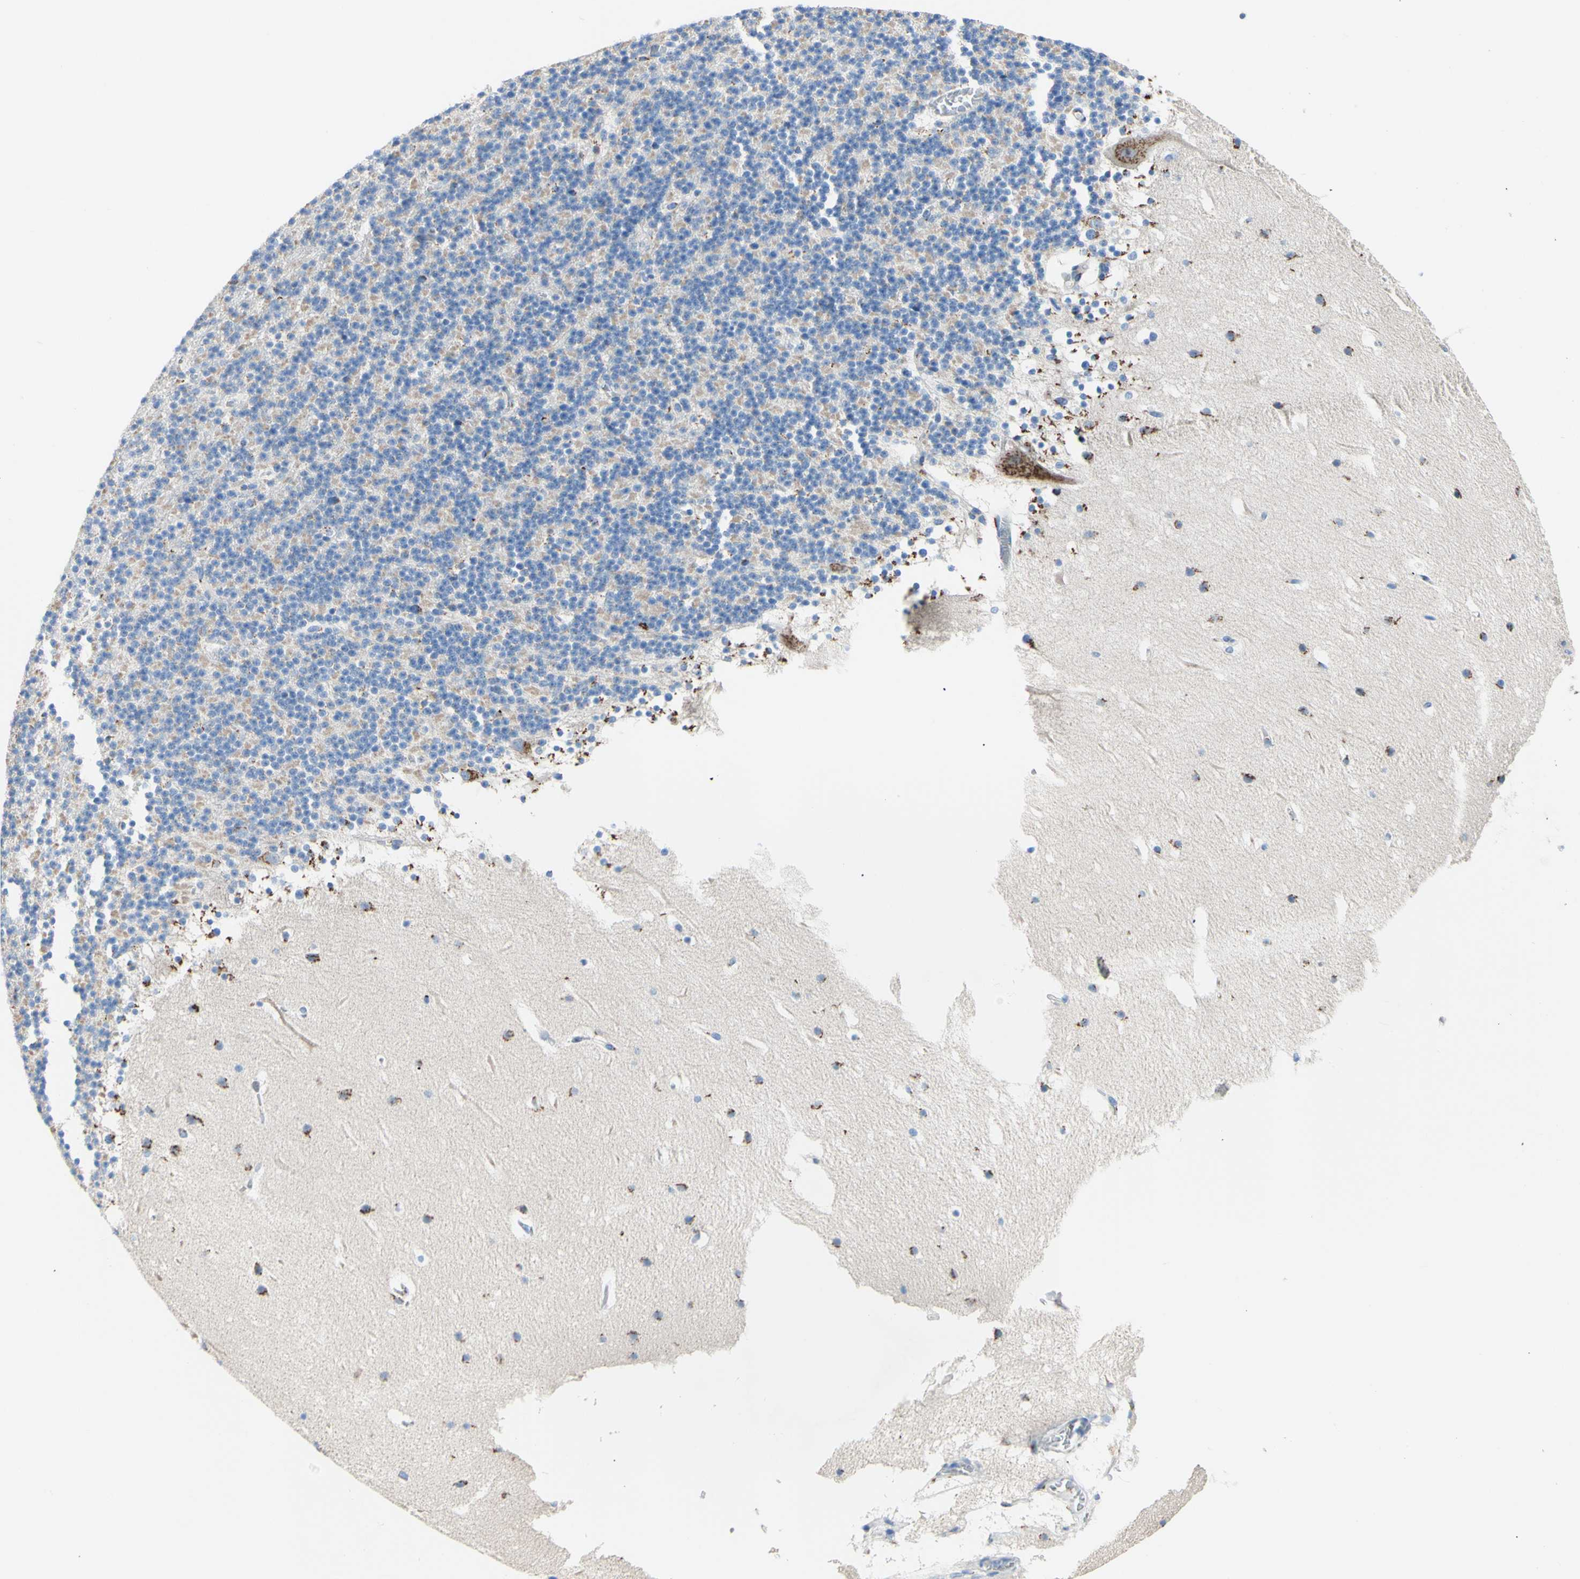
{"staining": {"intensity": "weak", "quantity": "25%-75%", "location": "cytoplasmic/membranous"}, "tissue": "cerebellum", "cell_type": "Cells in granular layer", "image_type": "normal", "snomed": [{"axis": "morphology", "description": "Normal tissue, NOS"}, {"axis": "topography", "description": "Cerebellum"}], "caption": "Immunohistochemistry (IHC) image of benign cerebellum: human cerebellum stained using IHC shows low levels of weak protein expression localized specifically in the cytoplasmic/membranous of cells in granular layer, appearing as a cytoplasmic/membranous brown color.", "gene": "GALNT2", "patient": {"sex": "male", "age": 45}}